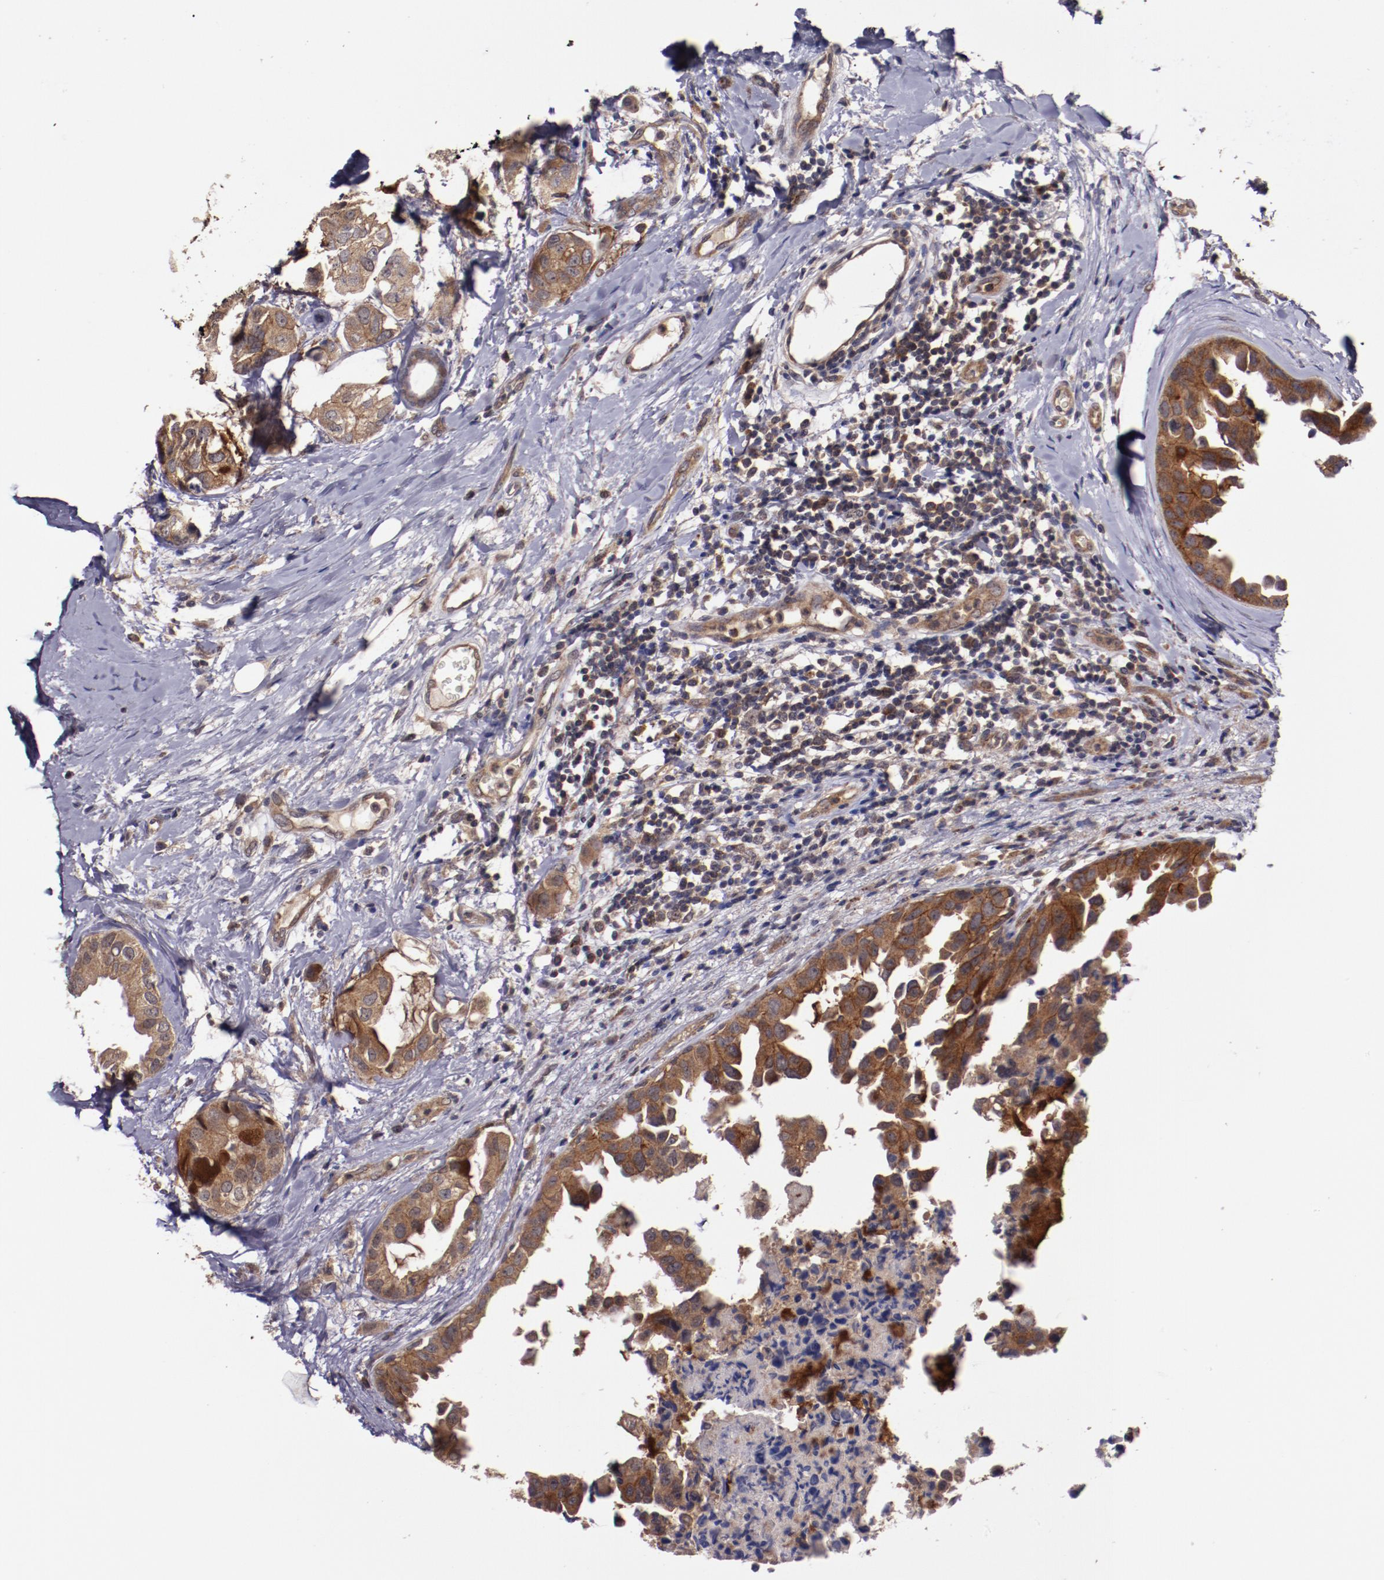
{"staining": {"intensity": "moderate", "quantity": ">75%", "location": "cytoplasmic/membranous"}, "tissue": "breast cancer", "cell_type": "Tumor cells", "image_type": "cancer", "snomed": [{"axis": "morphology", "description": "Duct carcinoma"}, {"axis": "topography", "description": "Breast"}], "caption": "Protein expression analysis of human breast cancer (invasive ductal carcinoma) reveals moderate cytoplasmic/membranous expression in approximately >75% of tumor cells. The staining is performed using DAB (3,3'-diaminobenzidine) brown chromogen to label protein expression. The nuclei are counter-stained blue using hematoxylin.", "gene": "FTSJ1", "patient": {"sex": "female", "age": 40}}